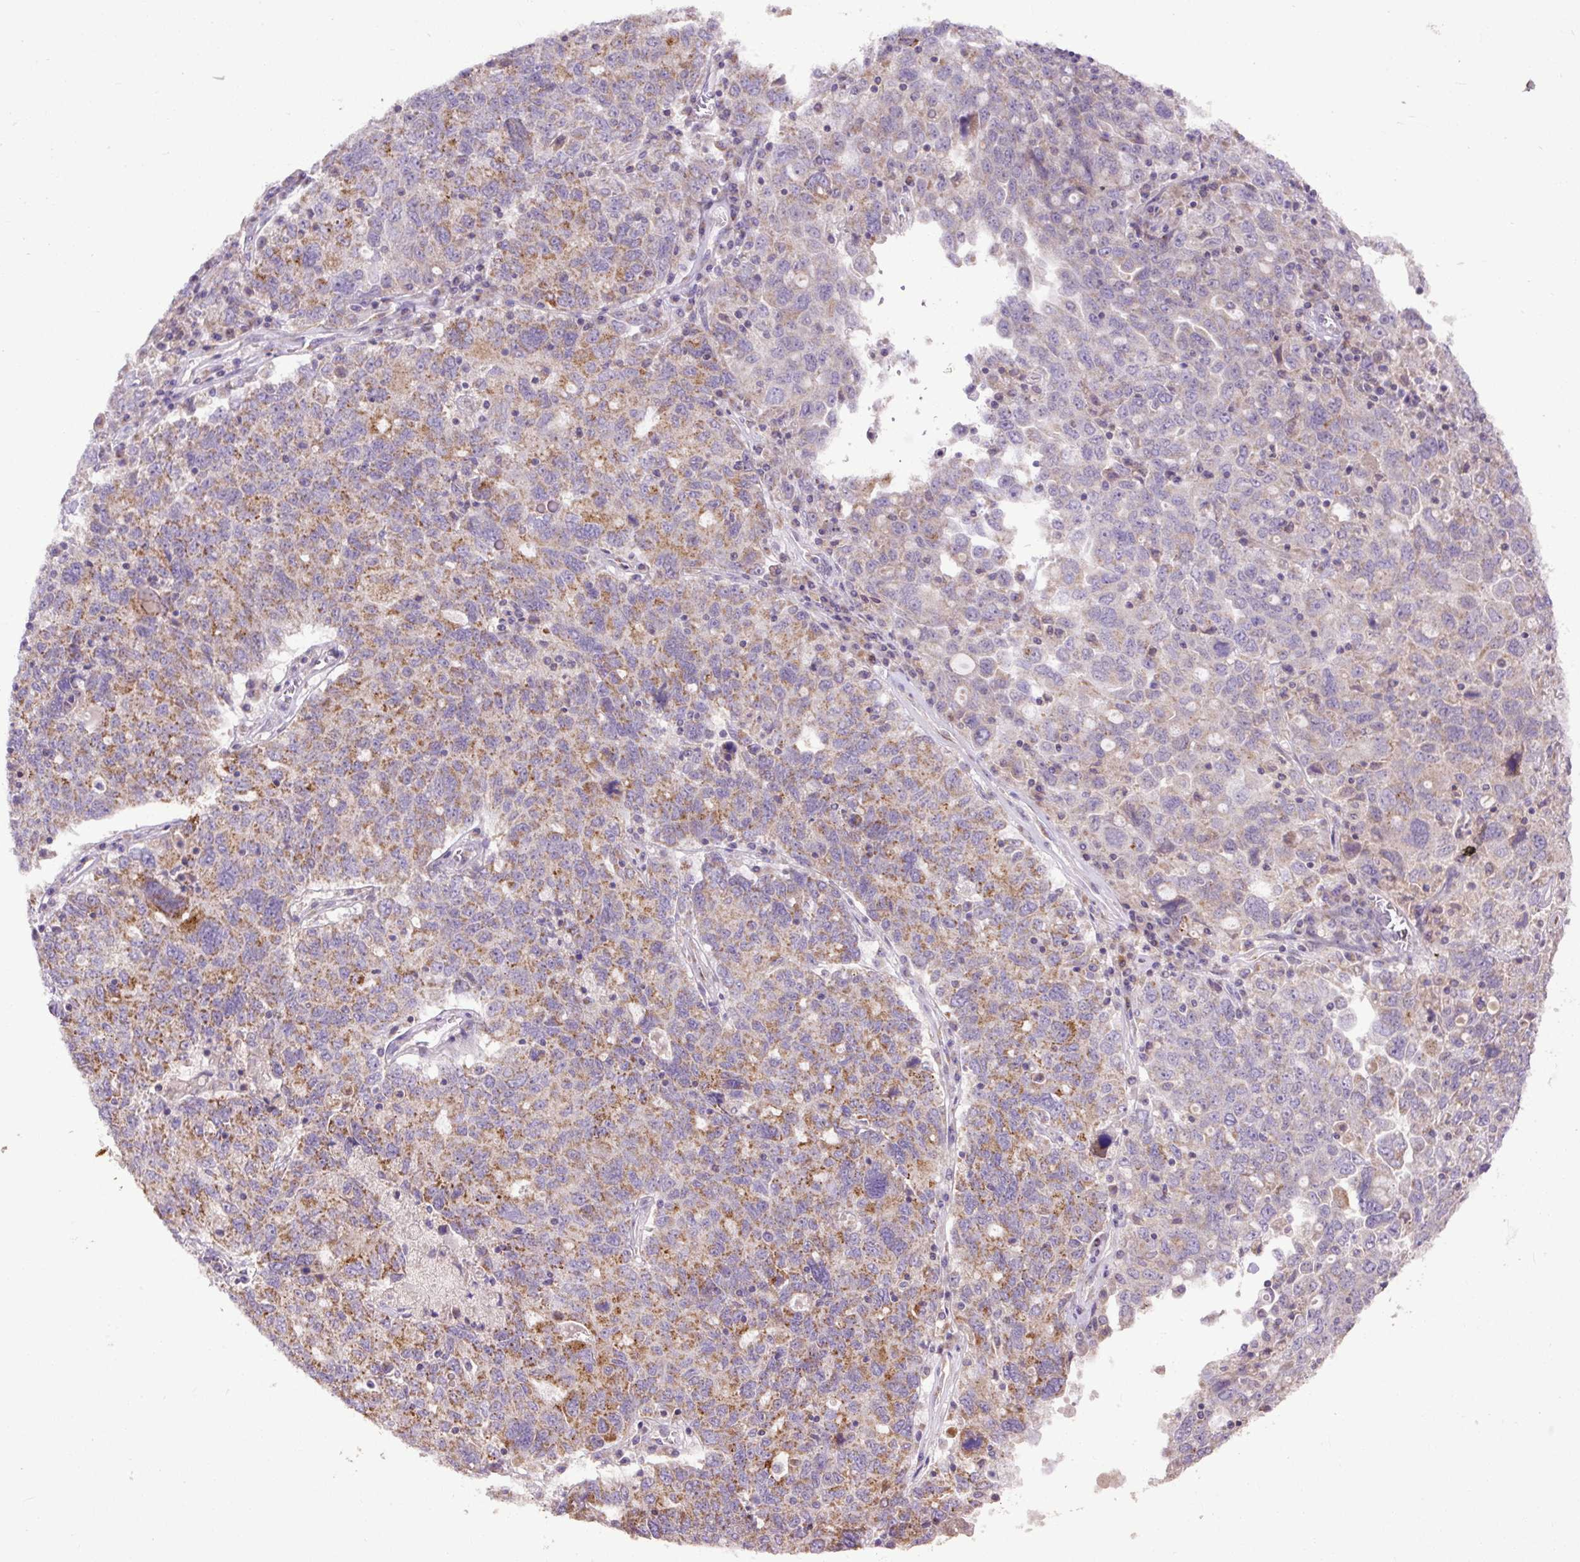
{"staining": {"intensity": "moderate", "quantity": ">75%", "location": "cytoplasmic/membranous"}, "tissue": "ovarian cancer", "cell_type": "Tumor cells", "image_type": "cancer", "snomed": [{"axis": "morphology", "description": "Carcinoma, endometroid"}, {"axis": "topography", "description": "Ovary"}], "caption": "Ovarian cancer was stained to show a protein in brown. There is medium levels of moderate cytoplasmic/membranous expression in about >75% of tumor cells.", "gene": "ABR", "patient": {"sex": "female", "age": 62}}